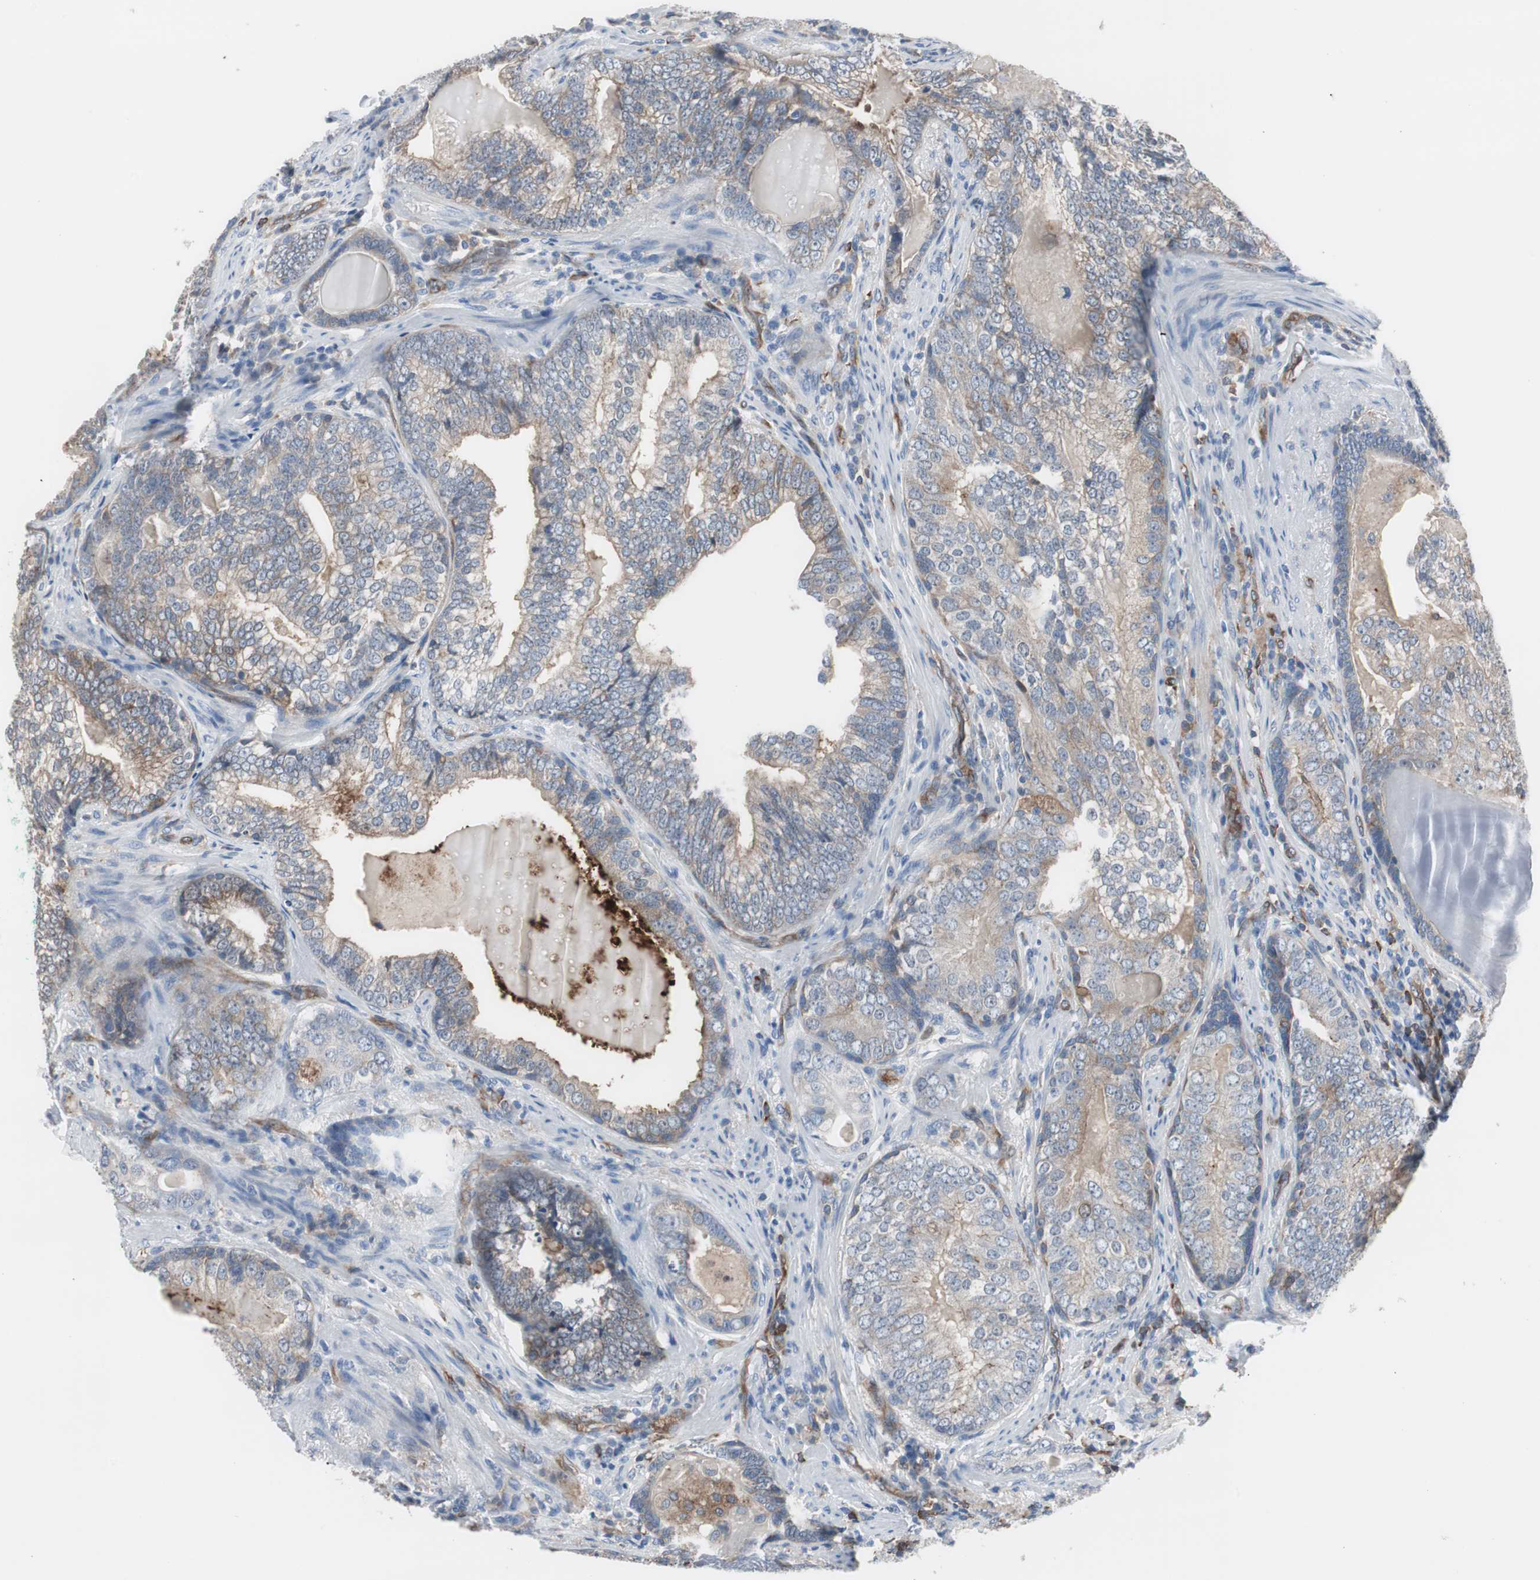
{"staining": {"intensity": "moderate", "quantity": ">75%", "location": "cytoplasmic/membranous"}, "tissue": "prostate cancer", "cell_type": "Tumor cells", "image_type": "cancer", "snomed": [{"axis": "morphology", "description": "Adenocarcinoma, High grade"}, {"axis": "topography", "description": "Prostate"}], "caption": "Protein staining of prostate high-grade adenocarcinoma tissue demonstrates moderate cytoplasmic/membranous positivity in approximately >75% of tumor cells. (brown staining indicates protein expression, while blue staining denotes nuclei).", "gene": "SWAP70", "patient": {"sex": "male", "age": 66}}